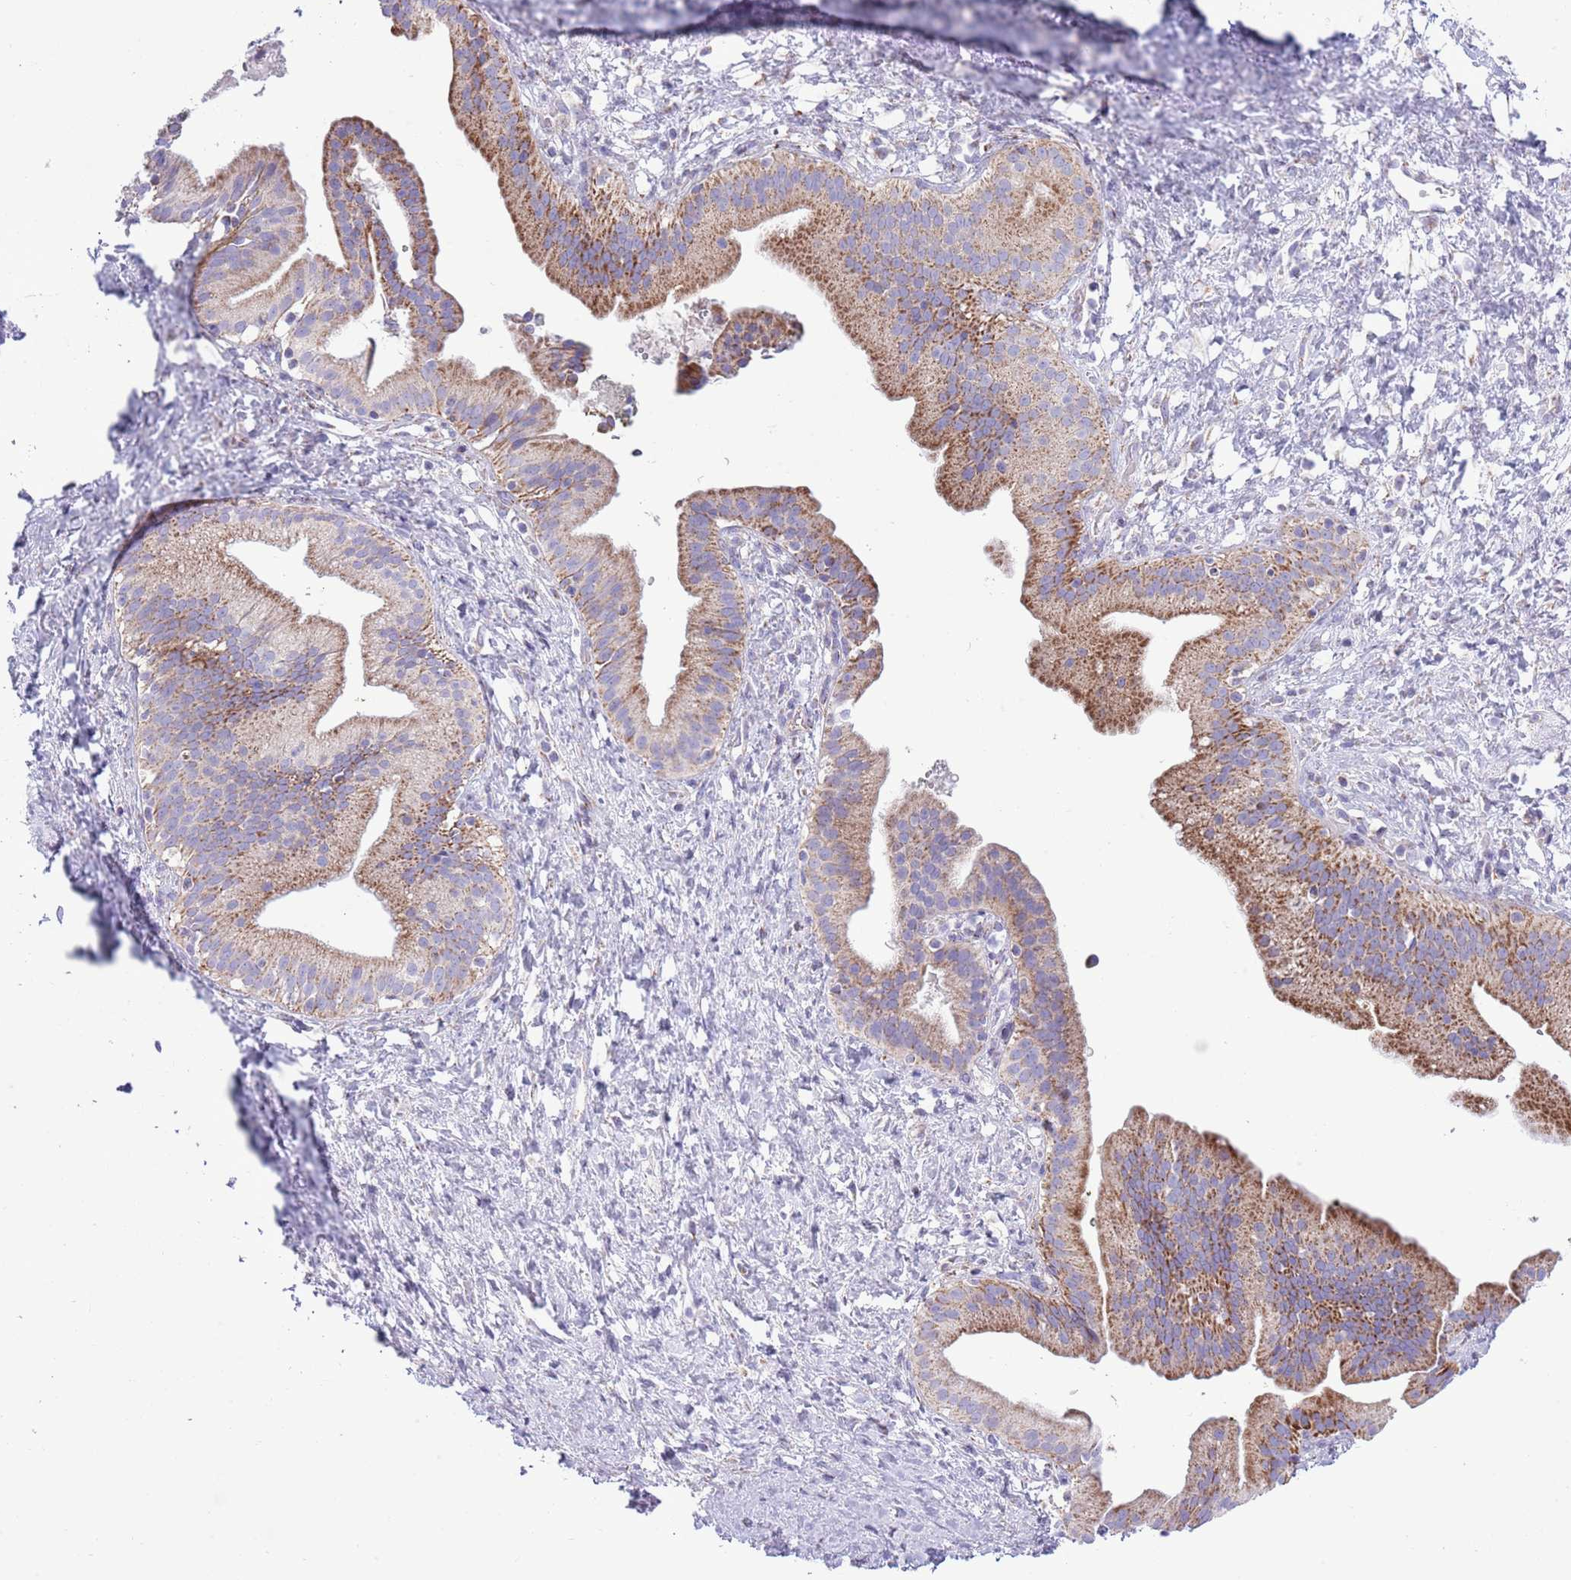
{"staining": {"intensity": "moderate", "quantity": ">75%", "location": "cytoplasmic/membranous"}, "tissue": "pancreatic cancer", "cell_type": "Tumor cells", "image_type": "cancer", "snomed": [{"axis": "morphology", "description": "Adenocarcinoma, NOS"}, {"axis": "topography", "description": "Pancreas"}], "caption": "Pancreatic adenocarcinoma stained with DAB immunohistochemistry demonstrates medium levels of moderate cytoplasmic/membranous positivity in about >75% of tumor cells. The staining is performed using DAB brown chromogen to label protein expression. The nuclei are counter-stained blue using hematoxylin.", "gene": "MOCOS", "patient": {"sex": "male", "age": 68}}